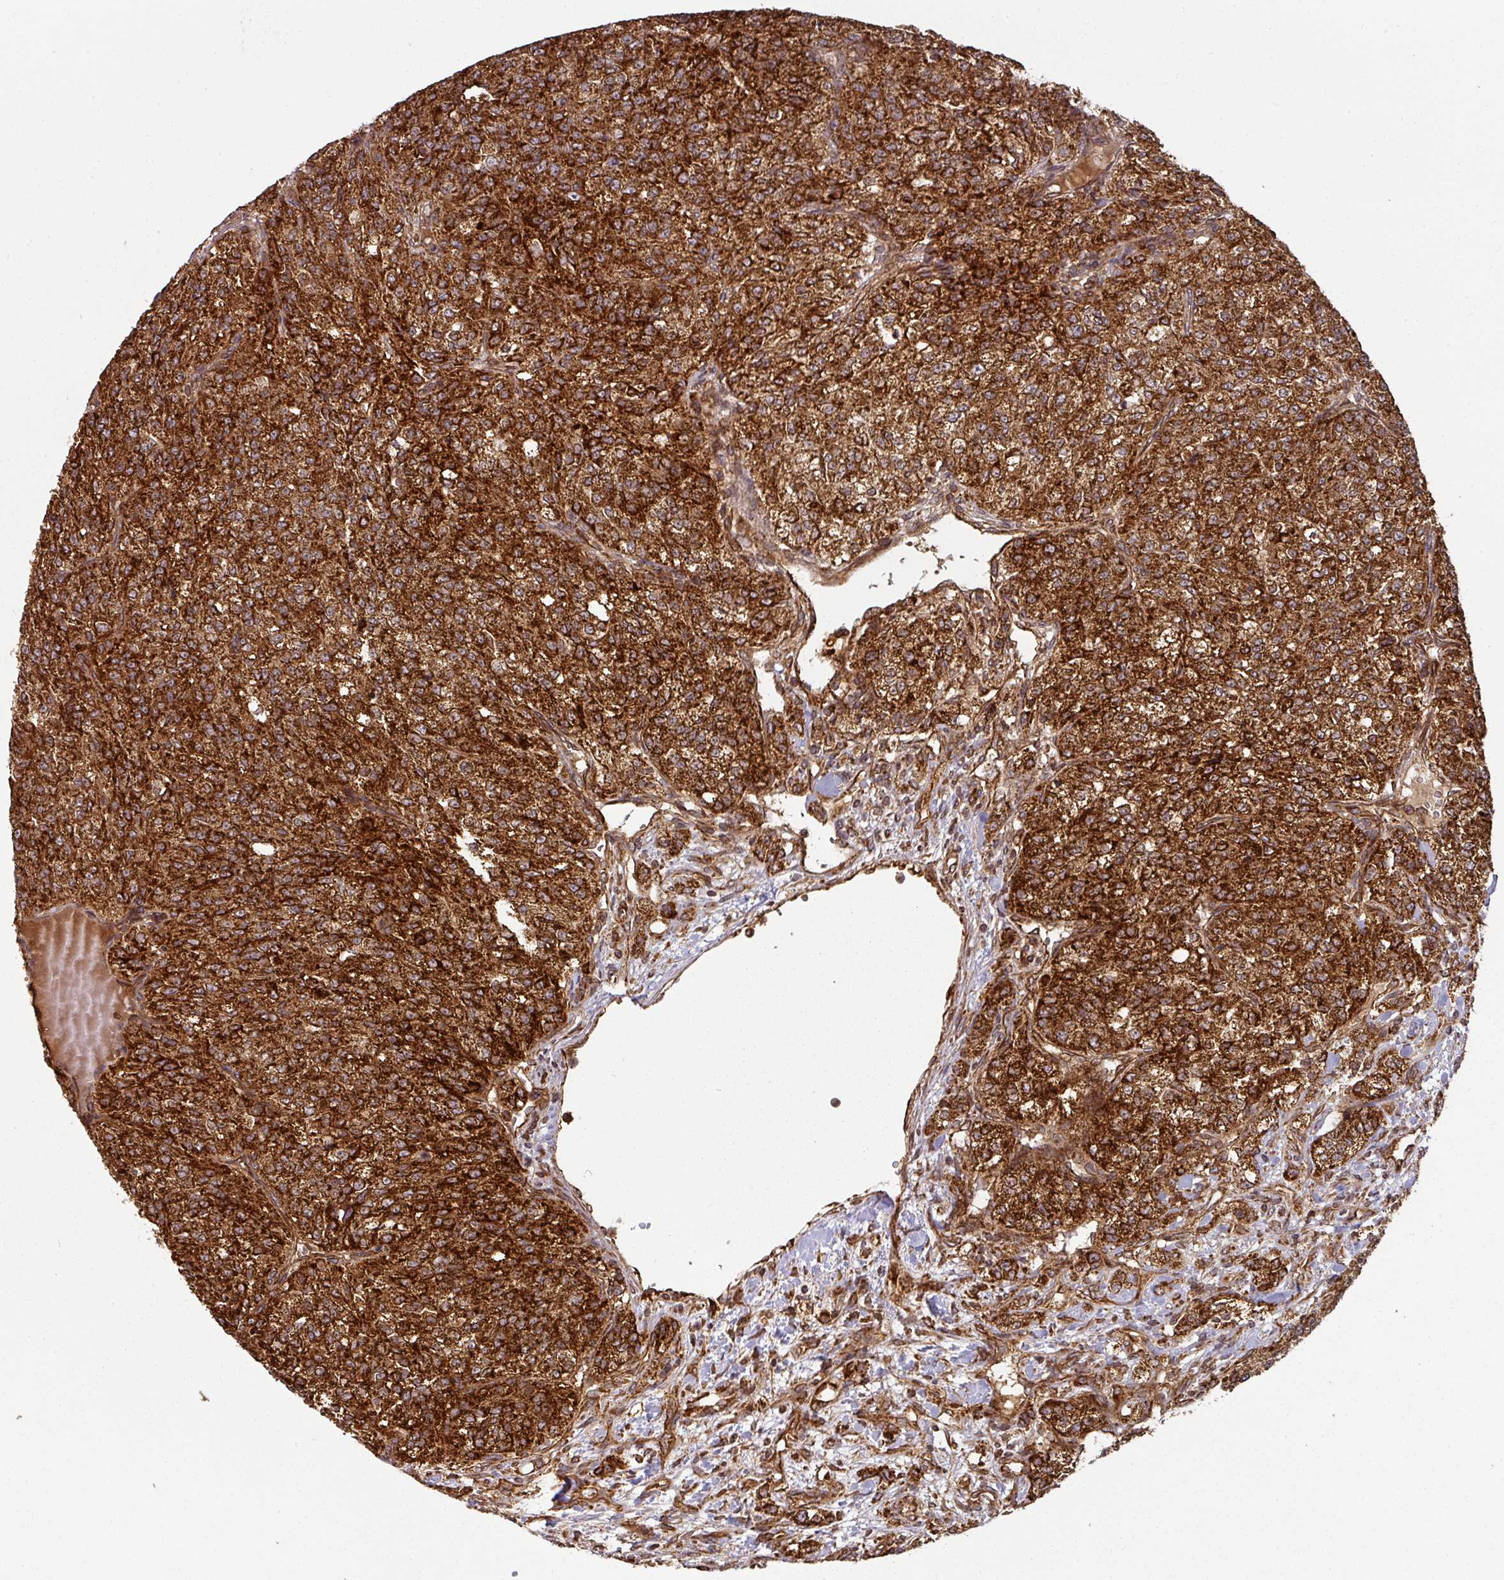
{"staining": {"intensity": "strong", "quantity": ">75%", "location": "cytoplasmic/membranous"}, "tissue": "renal cancer", "cell_type": "Tumor cells", "image_type": "cancer", "snomed": [{"axis": "morphology", "description": "Adenocarcinoma, NOS"}, {"axis": "topography", "description": "Kidney"}], "caption": "Immunohistochemical staining of human renal adenocarcinoma shows high levels of strong cytoplasmic/membranous protein expression in approximately >75% of tumor cells.", "gene": "TRAP1", "patient": {"sex": "female", "age": 63}}